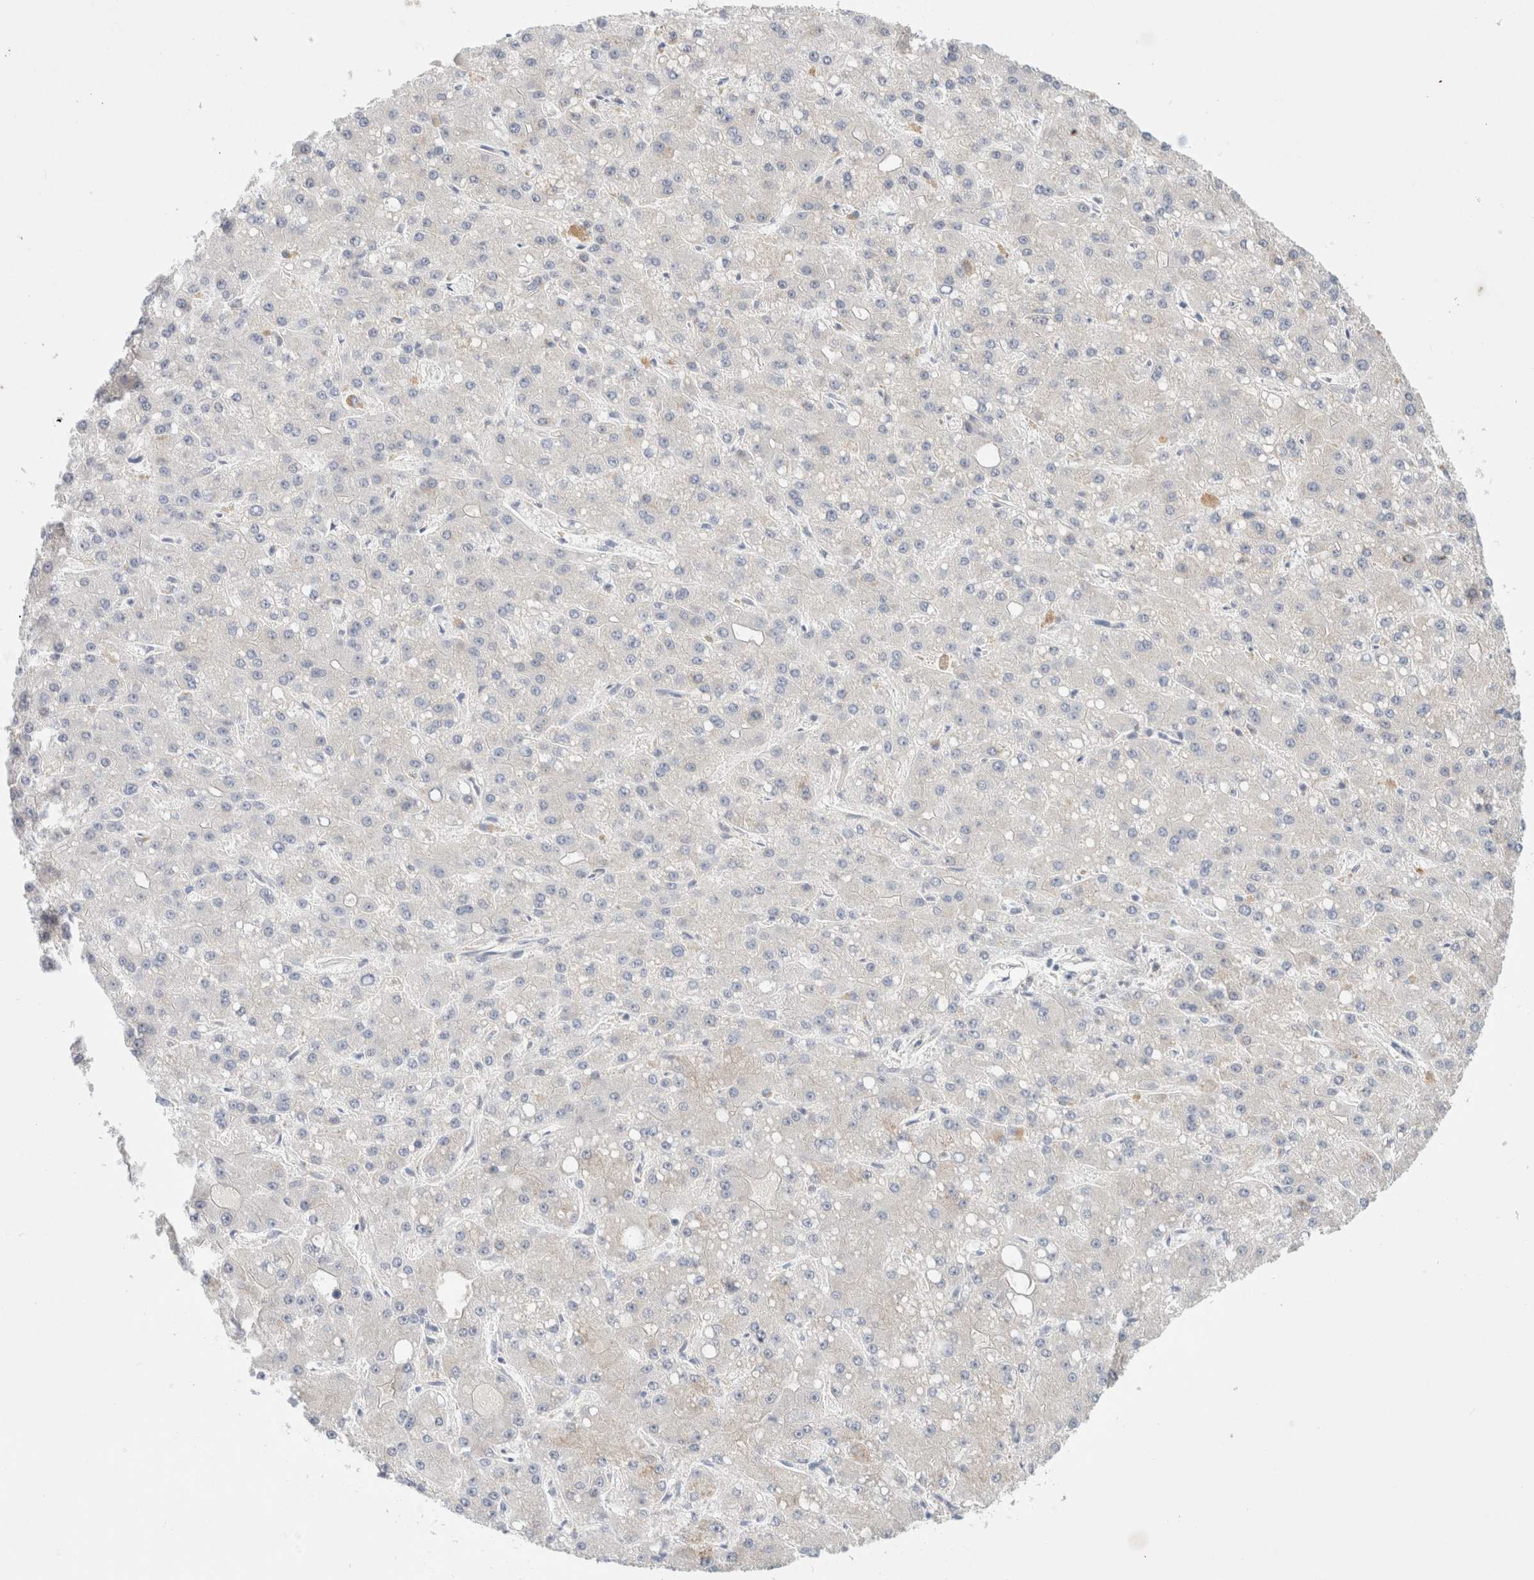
{"staining": {"intensity": "negative", "quantity": "none", "location": "none"}, "tissue": "liver cancer", "cell_type": "Tumor cells", "image_type": "cancer", "snomed": [{"axis": "morphology", "description": "Carcinoma, Hepatocellular, NOS"}, {"axis": "topography", "description": "Liver"}], "caption": "High power microscopy micrograph of an immunohistochemistry histopathology image of liver hepatocellular carcinoma, revealing no significant positivity in tumor cells.", "gene": "SDR16C5", "patient": {"sex": "male", "age": 67}}